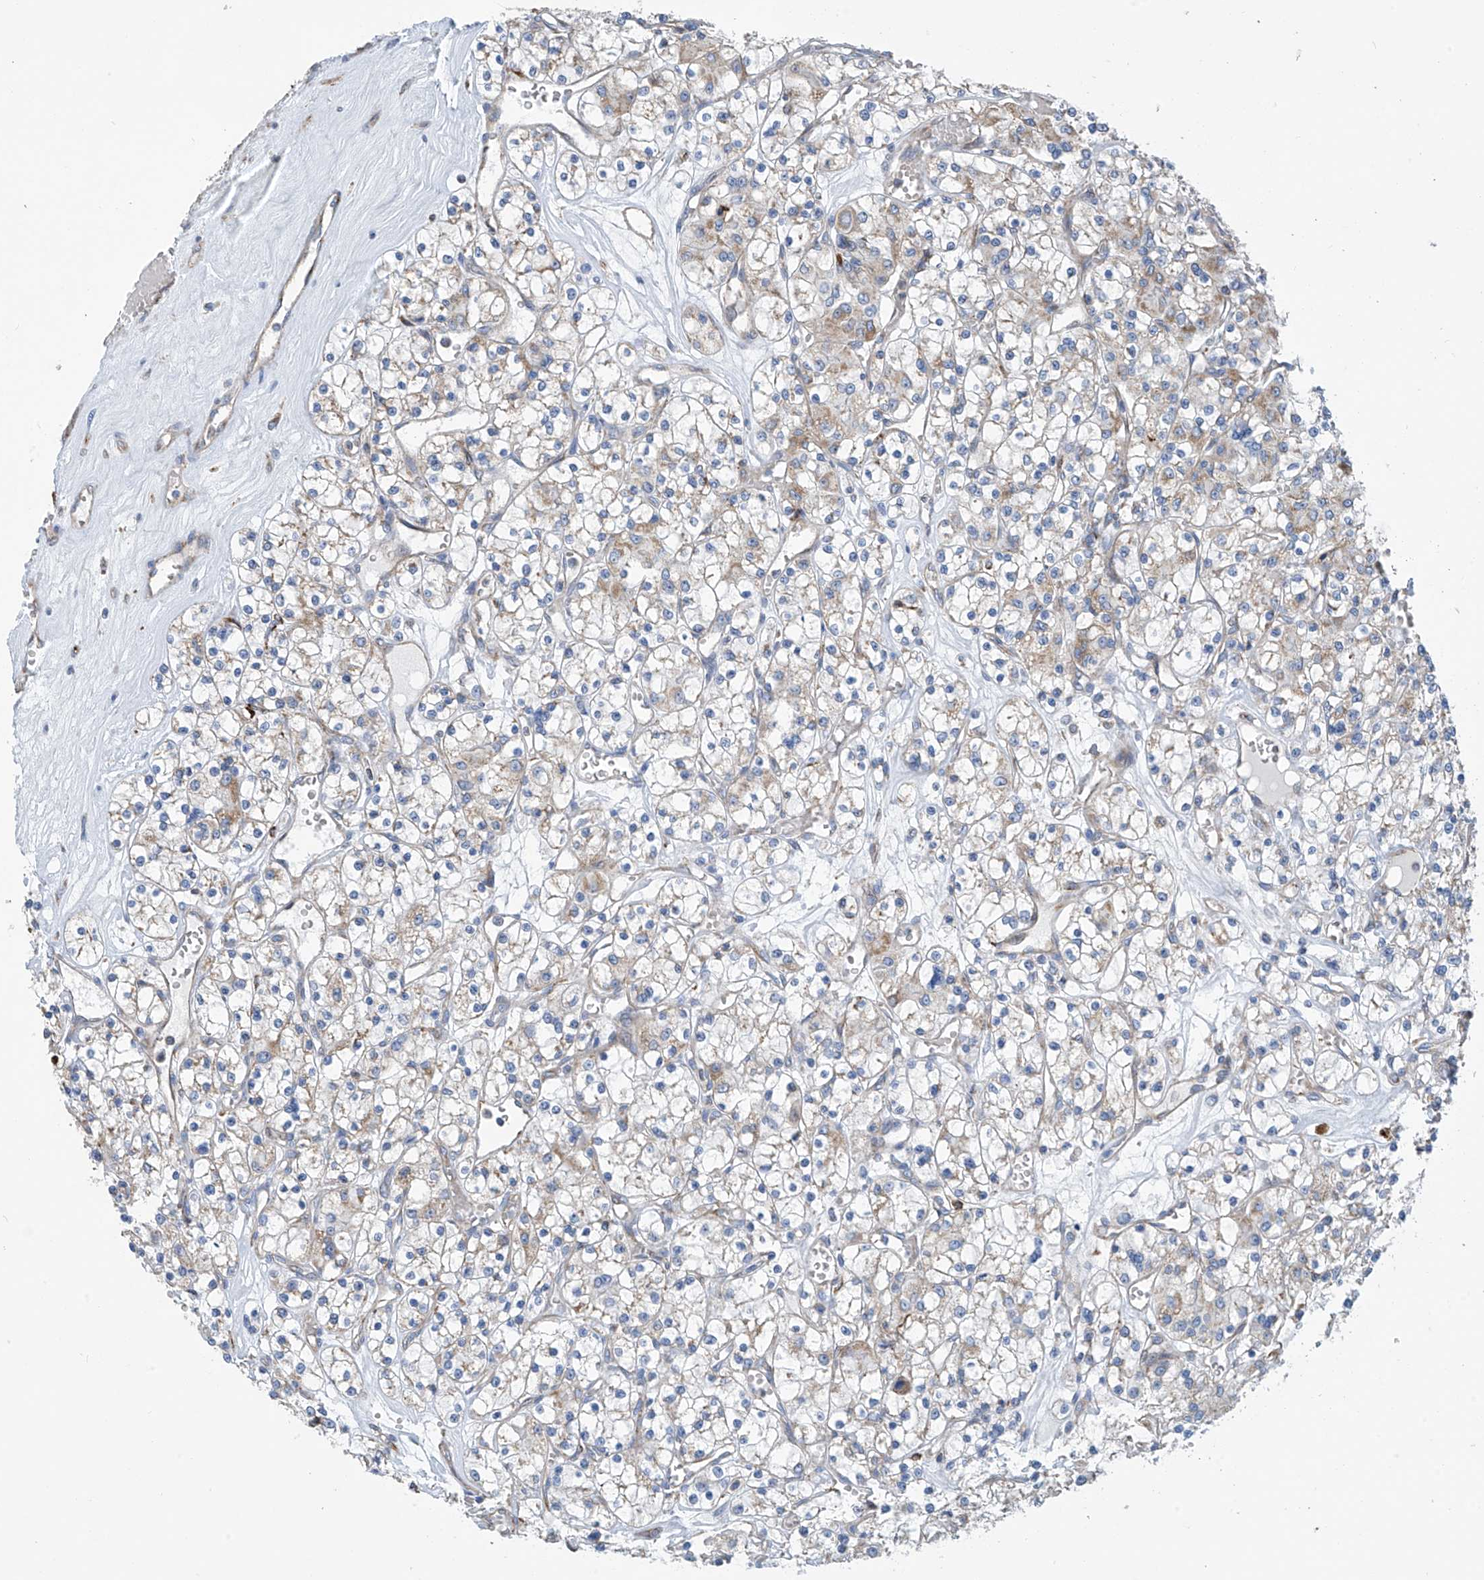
{"staining": {"intensity": "weak", "quantity": "<25%", "location": "cytoplasmic/membranous"}, "tissue": "renal cancer", "cell_type": "Tumor cells", "image_type": "cancer", "snomed": [{"axis": "morphology", "description": "Adenocarcinoma, NOS"}, {"axis": "topography", "description": "Kidney"}], "caption": "IHC of renal cancer demonstrates no expression in tumor cells.", "gene": "EIF5B", "patient": {"sex": "female", "age": 59}}